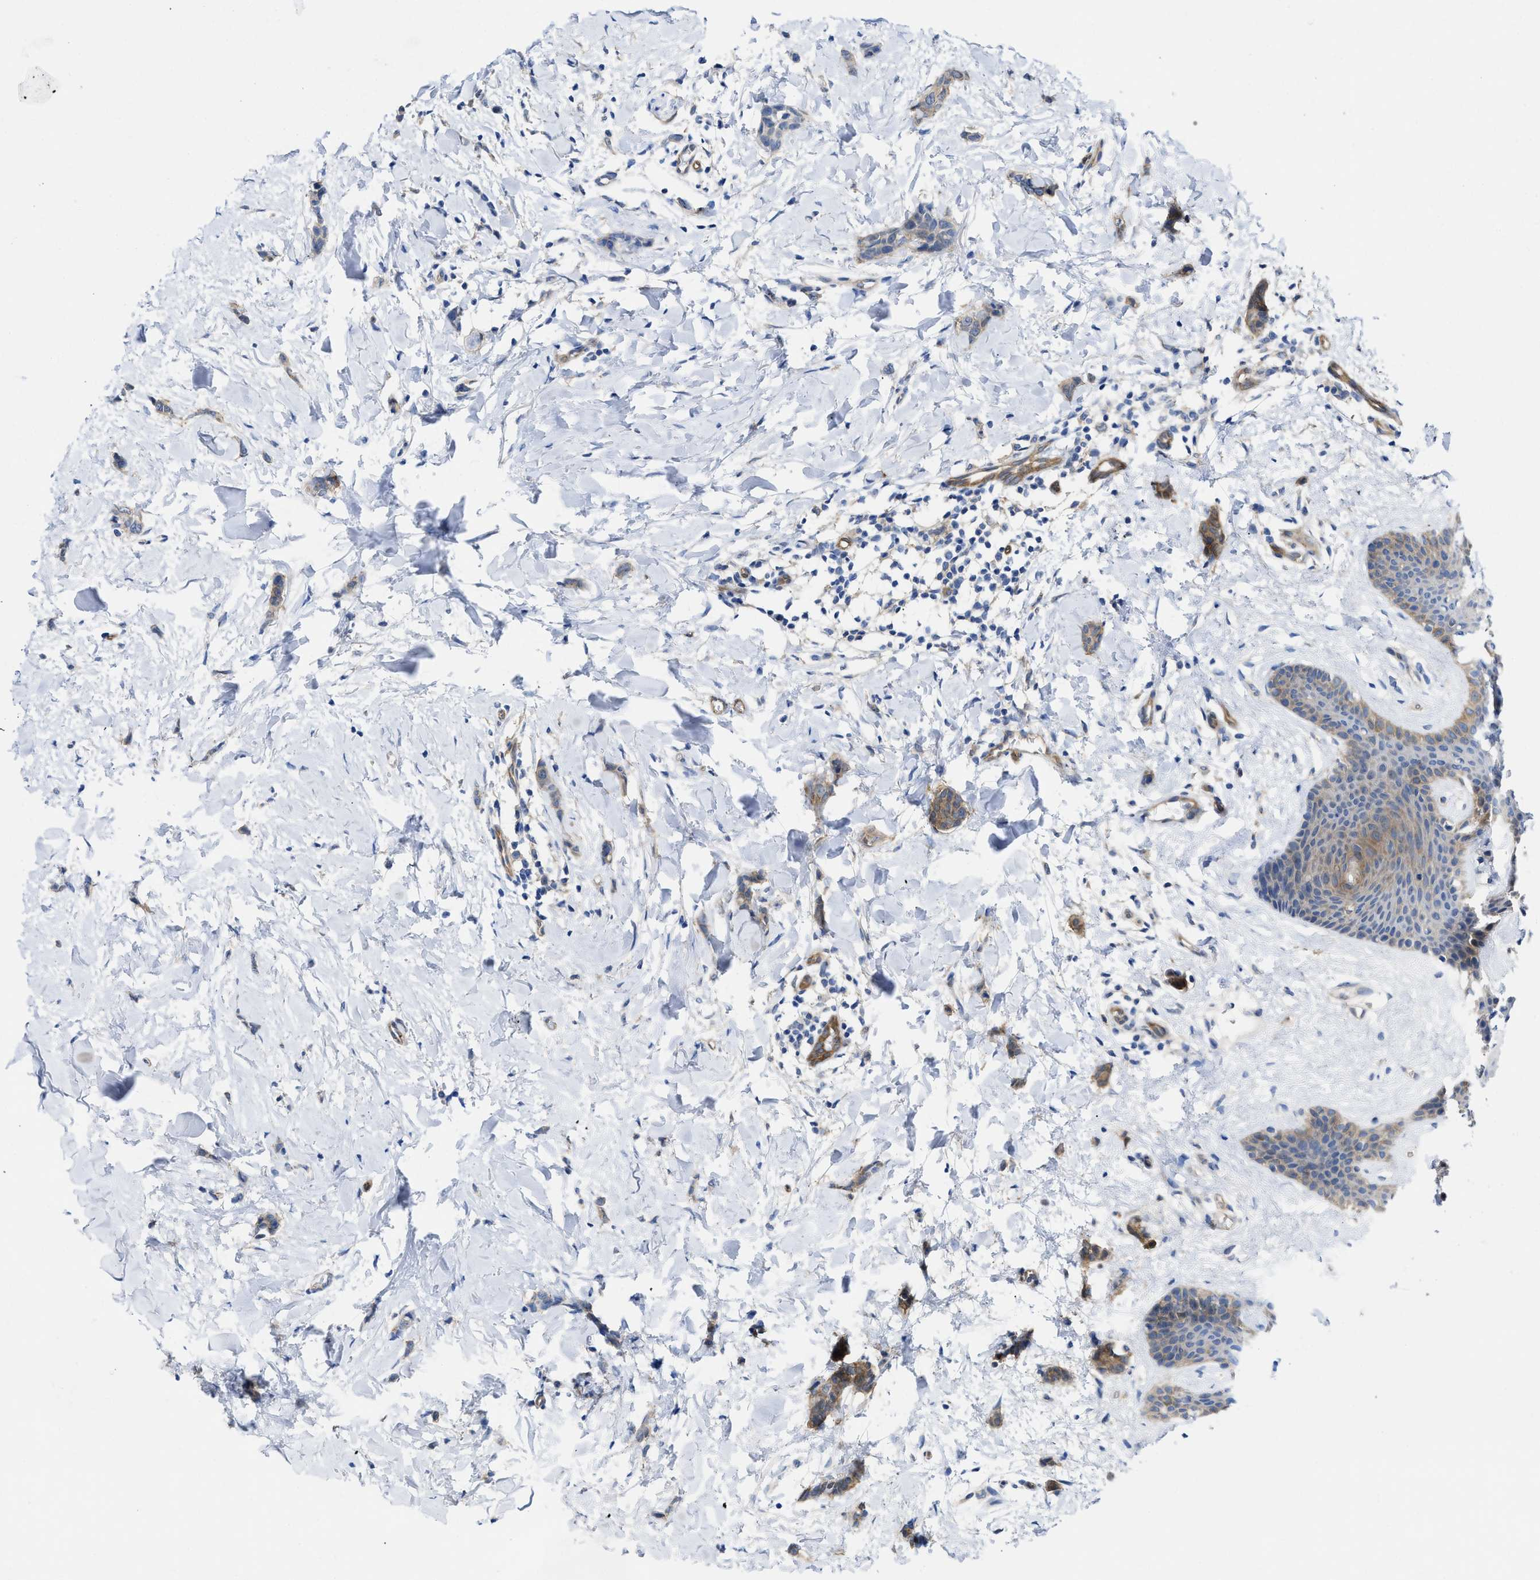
{"staining": {"intensity": "moderate", "quantity": "25%-75%", "location": "cytoplasmic/membranous"}, "tissue": "breast cancer", "cell_type": "Tumor cells", "image_type": "cancer", "snomed": [{"axis": "morphology", "description": "Lobular carcinoma"}, {"axis": "topography", "description": "Skin"}, {"axis": "topography", "description": "Breast"}], "caption": "This is an image of IHC staining of breast cancer (lobular carcinoma), which shows moderate expression in the cytoplasmic/membranous of tumor cells.", "gene": "PDLIM5", "patient": {"sex": "female", "age": 46}}